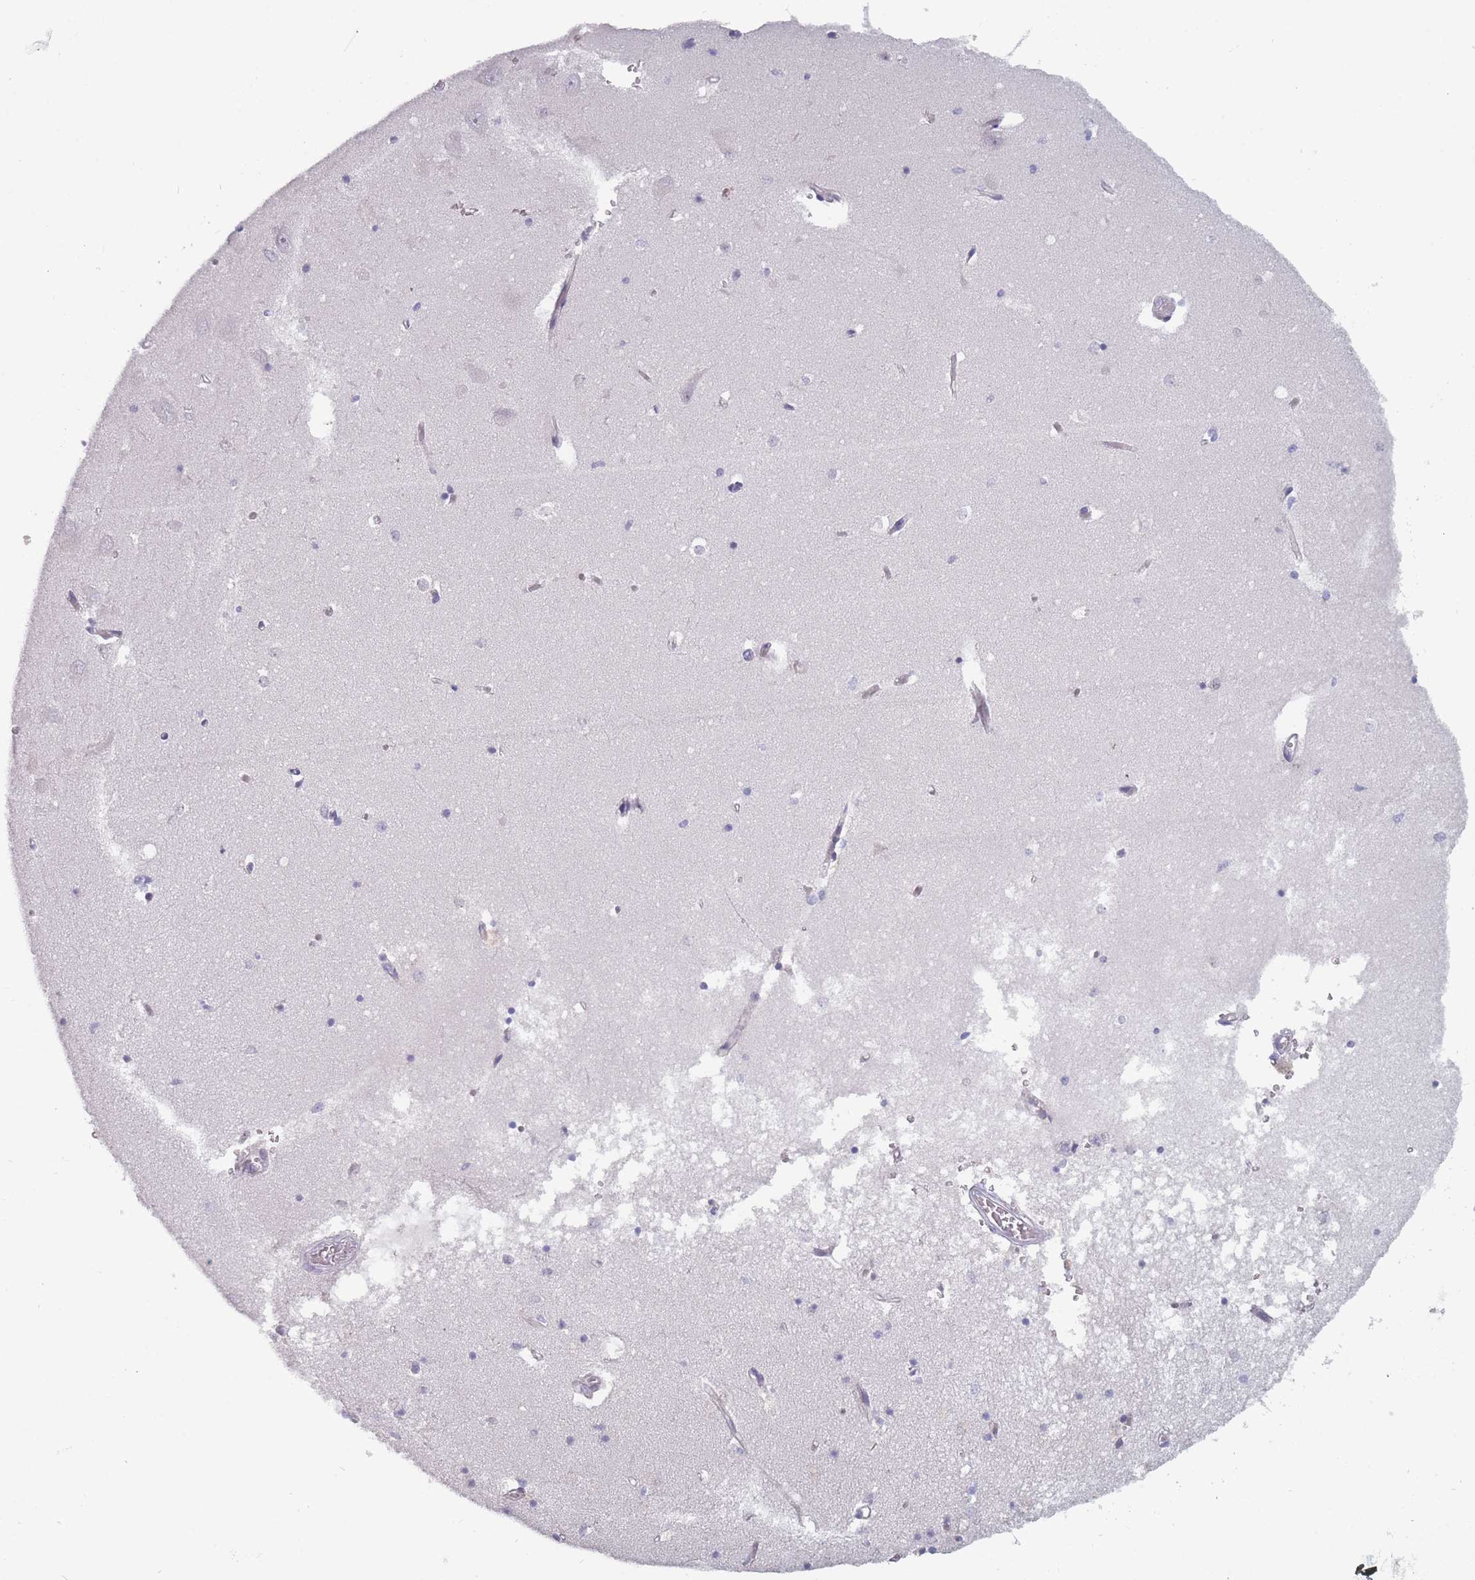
{"staining": {"intensity": "negative", "quantity": "none", "location": "none"}, "tissue": "hippocampus", "cell_type": "Glial cells", "image_type": "normal", "snomed": [{"axis": "morphology", "description": "Normal tissue, NOS"}, {"axis": "topography", "description": "Hippocampus"}], "caption": "Protein analysis of benign hippocampus reveals no significant positivity in glial cells. (DAB immunohistochemistry, high magnification).", "gene": "ROS1", "patient": {"sex": "male", "age": 70}}